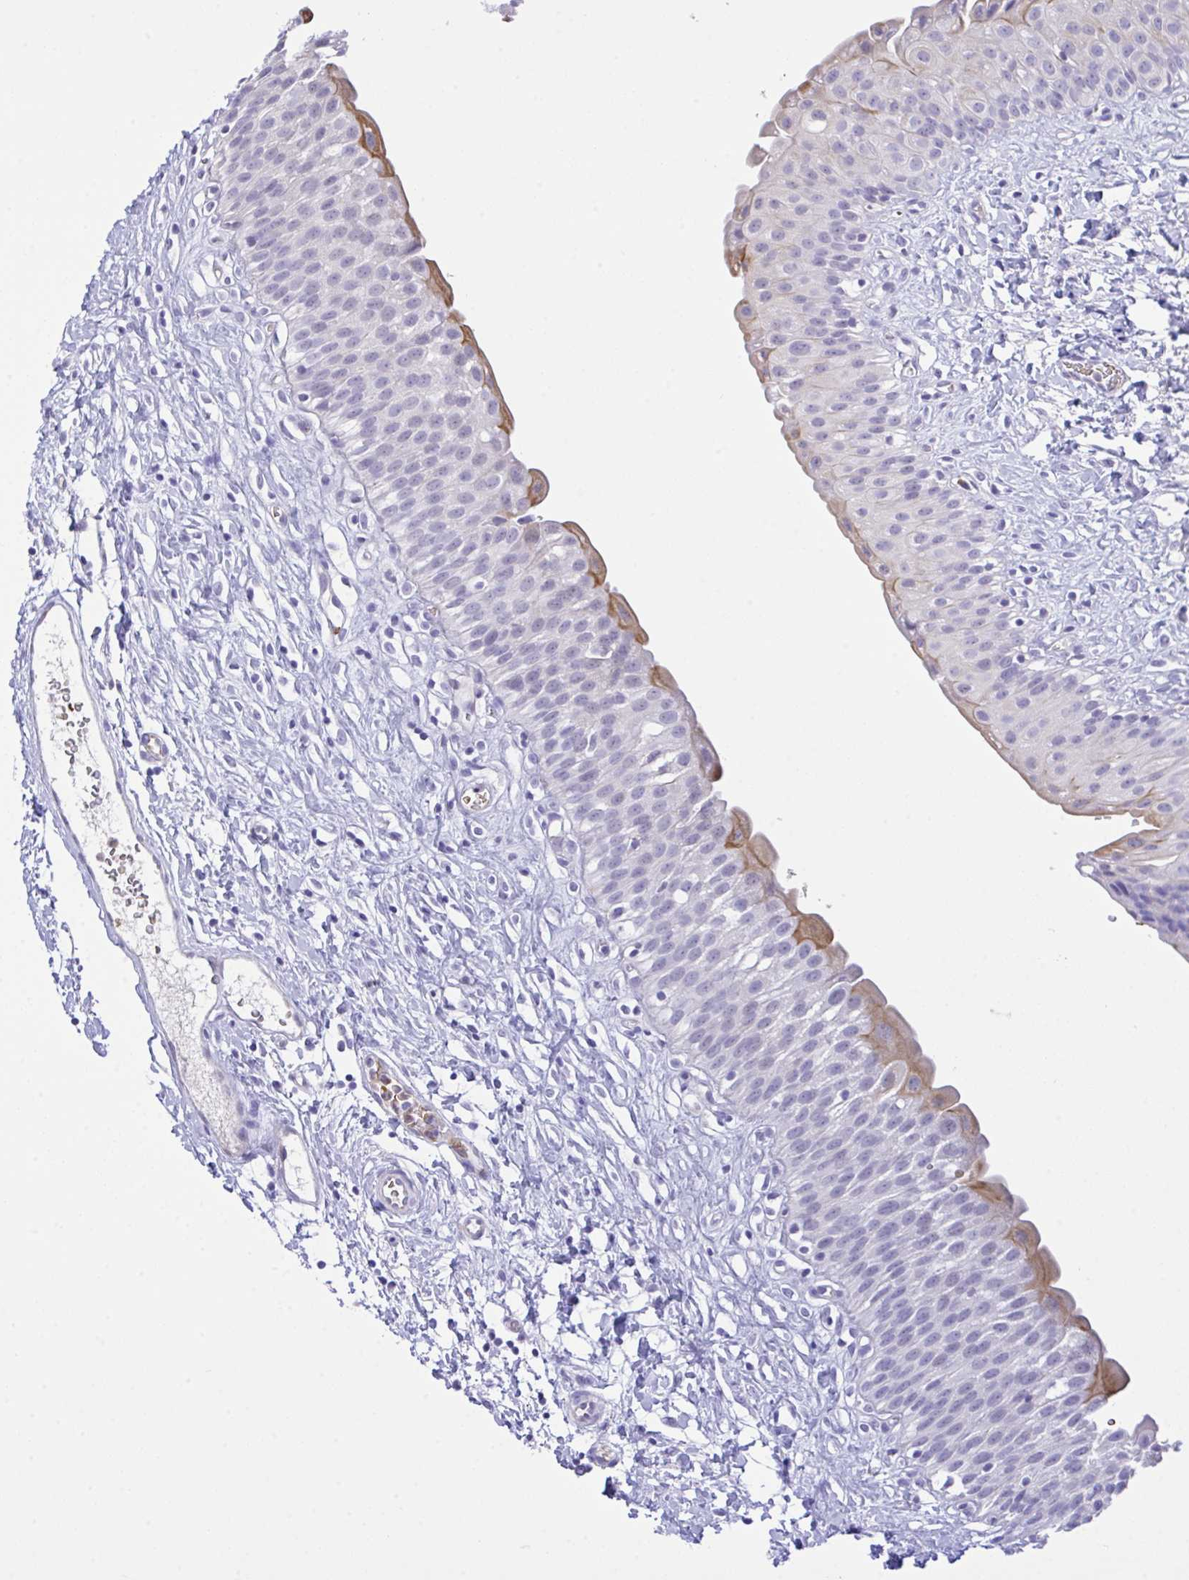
{"staining": {"intensity": "moderate", "quantity": "<25%", "location": "cytoplasmic/membranous"}, "tissue": "urinary bladder", "cell_type": "Urothelial cells", "image_type": "normal", "snomed": [{"axis": "morphology", "description": "Normal tissue, NOS"}, {"axis": "topography", "description": "Urinary bladder"}], "caption": "Human urinary bladder stained with a brown dye exhibits moderate cytoplasmic/membranous positive expression in about <25% of urothelial cells.", "gene": "ZNF221", "patient": {"sex": "male", "age": 51}}